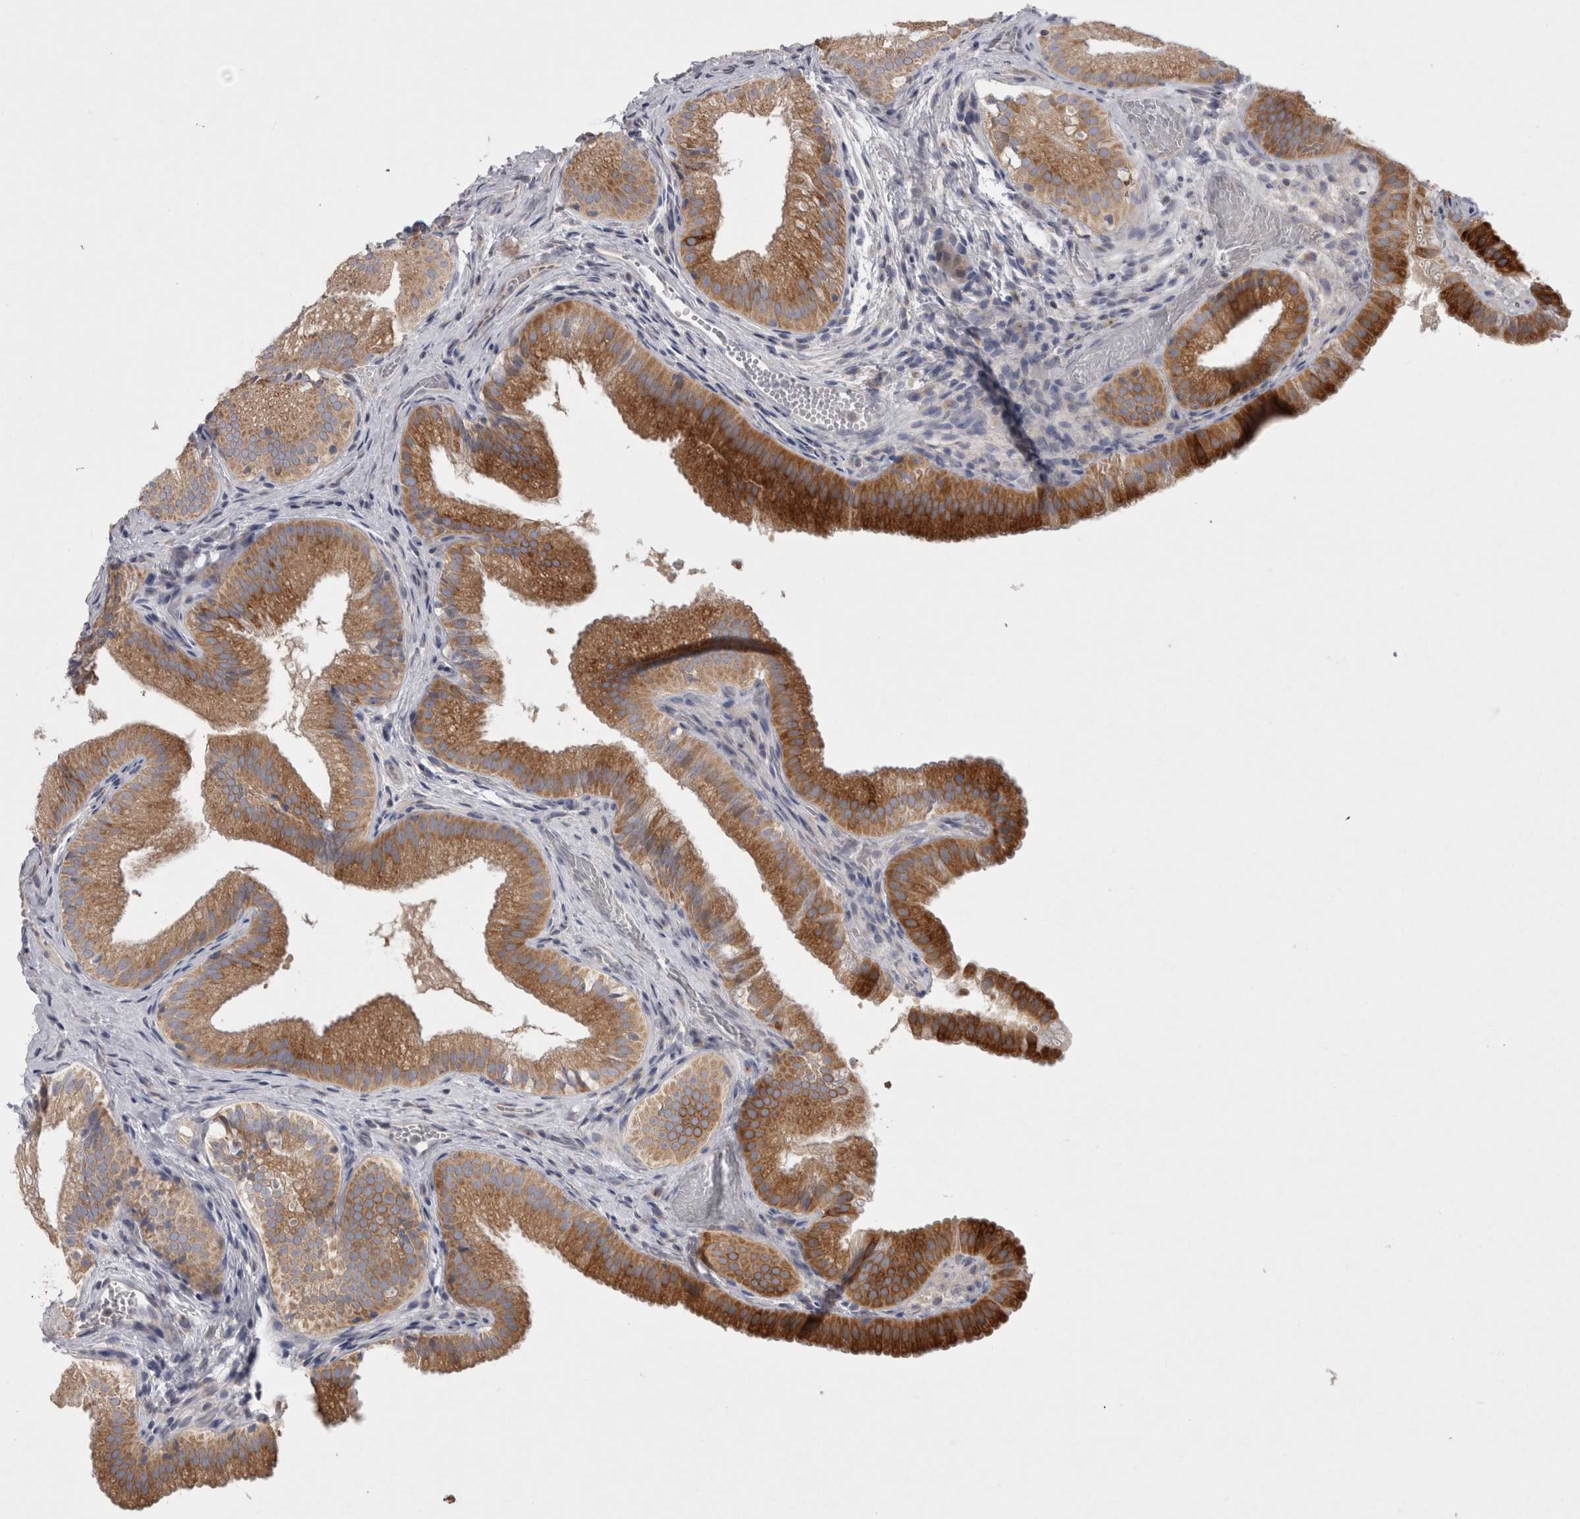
{"staining": {"intensity": "strong", "quantity": ">75%", "location": "cytoplasmic/membranous"}, "tissue": "gallbladder", "cell_type": "Glandular cells", "image_type": "normal", "snomed": [{"axis": "morphology", "description": "Normal tissue, NOS"}, {"axis": "topography", "description": "Gallbladder"}], "caption": "Immunohistochemical staining of benign gallbladder reveals strong cytoplasmic/membranous protein expression in approximately >75% of glandular cells.", "gene": "LRRC40", "patient": {"sex": "female", "age": 30}}